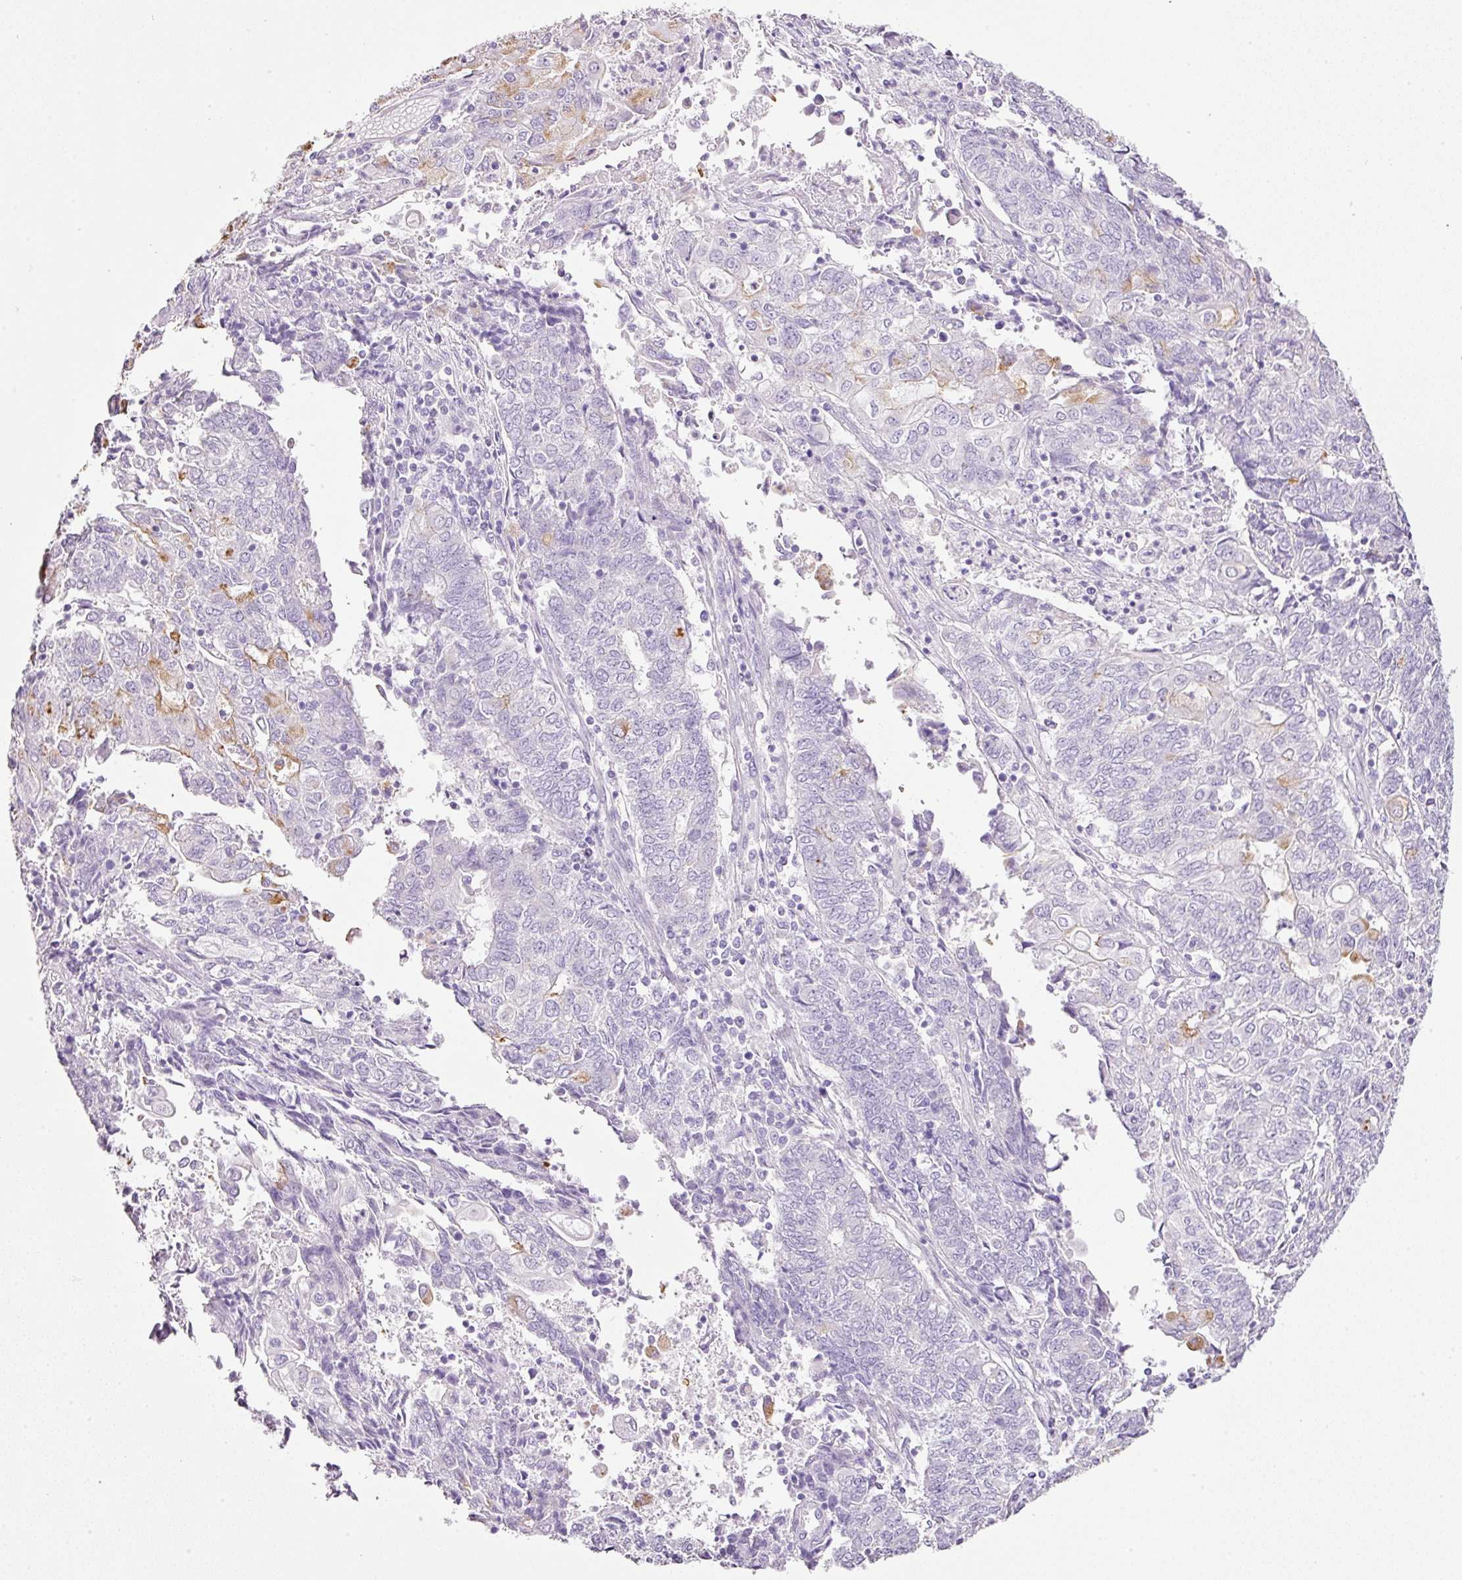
{"staining": {"intensity": "moderate", "quantity": "<25%", "location": "cytoplasmic/membranous"}, "tissue": "endometrial cancer", "cell_type": "Tumor cells", "image_type": "cancer", "snomed": [{"axis": "morphology", "description": "Adenocarcinoma, NOS"}, {"axis": "topography", "description": "Endometrium"}], "caption": "DAB immunohistochemical staining of human endometrial cancer (adenocarcinoma) exhibits moderate cytoplasmic/membranous protein staining in approximately <25% of tumor cells.", "gene": "BSND", "patient": {"sex": "female", "age": 54}}